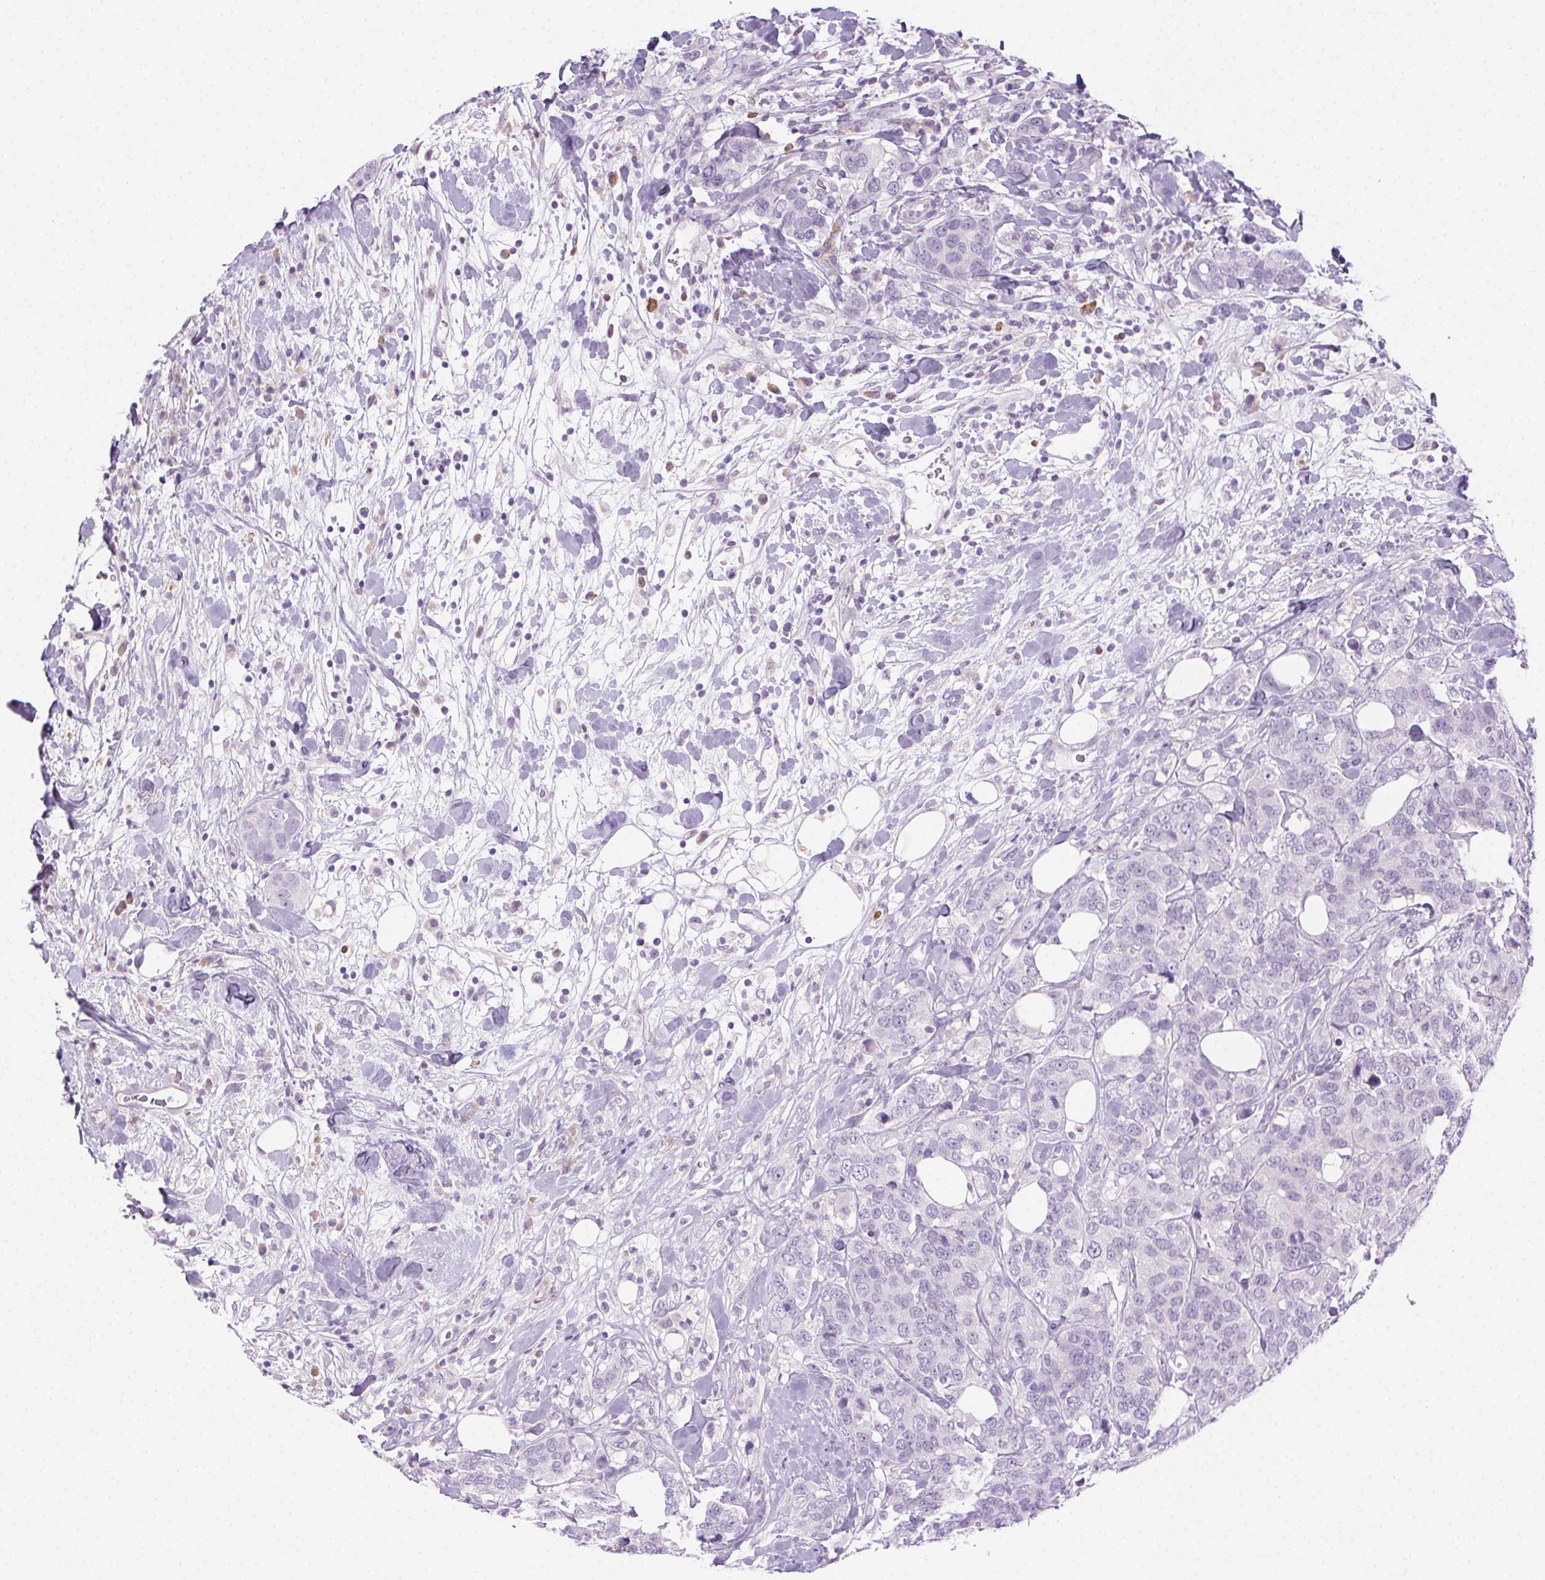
{"staining": {"intensity": "negative", "quantity": "none", "location": "none"}, "tissue": "breast cancer", "cell_type": "Tumor cells", "image_type": "cancer", "snomed": [{"axis": "morphology", "description": "Lobular carcinoma"}, {"axis": "topography", "description": "Breast"}], "caption": "Breast lobular carcinoma stained for a protein using immunohistochemistry displays no staining tumor cells.", "gene": "TMEM45A", "patient": {"sex": "female", "age": 59}}